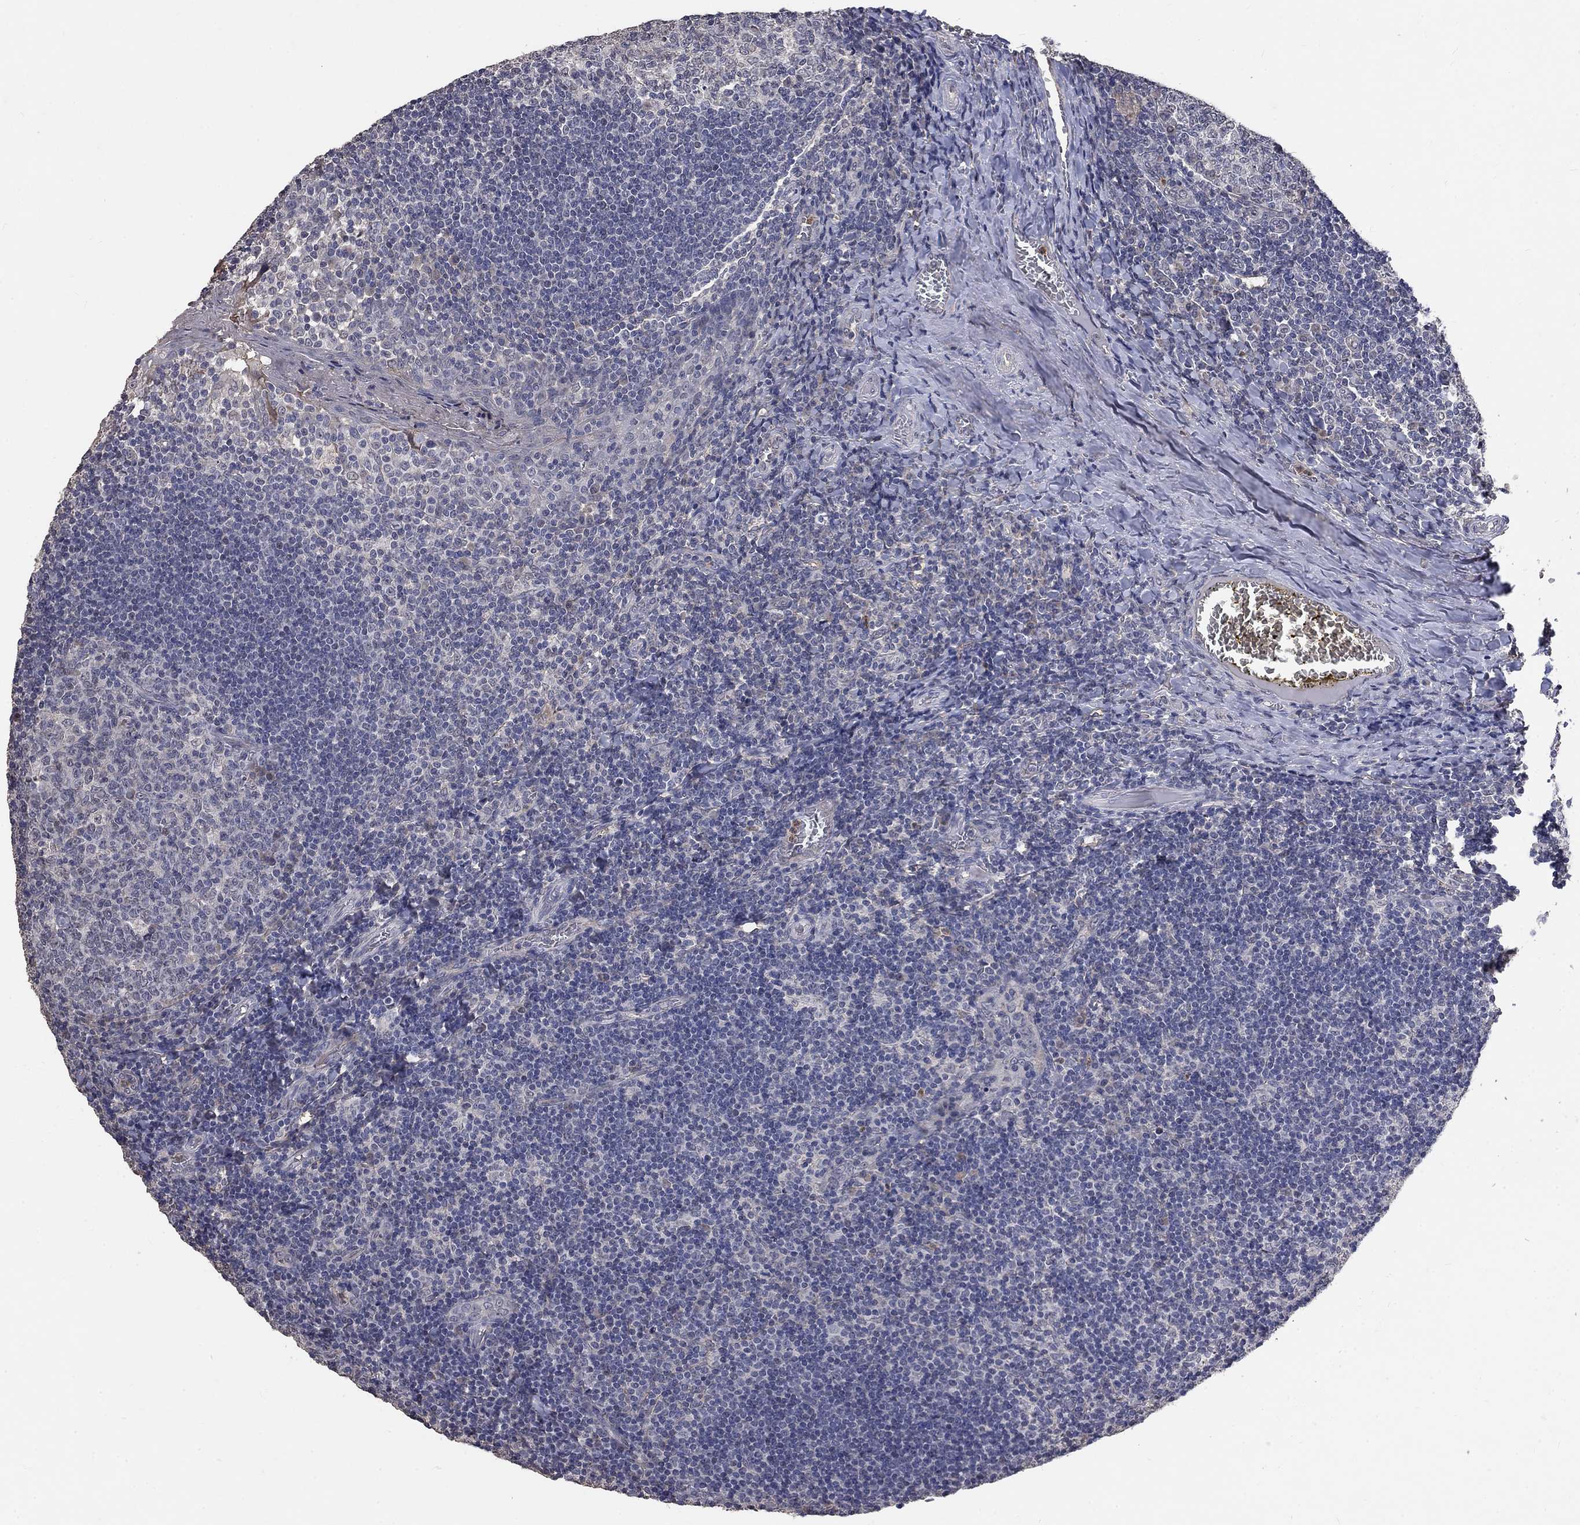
{"staining": {"intensity": "negative", "quantity": "none", "location": "none"}, "tissue": "tonsil", "cell_type": "Germinal center cells", "image_type": "normal", "snomed": [{"axis": "morphology", "description": "Normal tissue, NOS"}, {"axis": "topography", "description": "Tonsil"}], "caption": "Germinal center cells are negative for protein expression in unremarkable human tonsil.", "gene": "CHST5", "patient": {"sex": "female", "age": 13}}